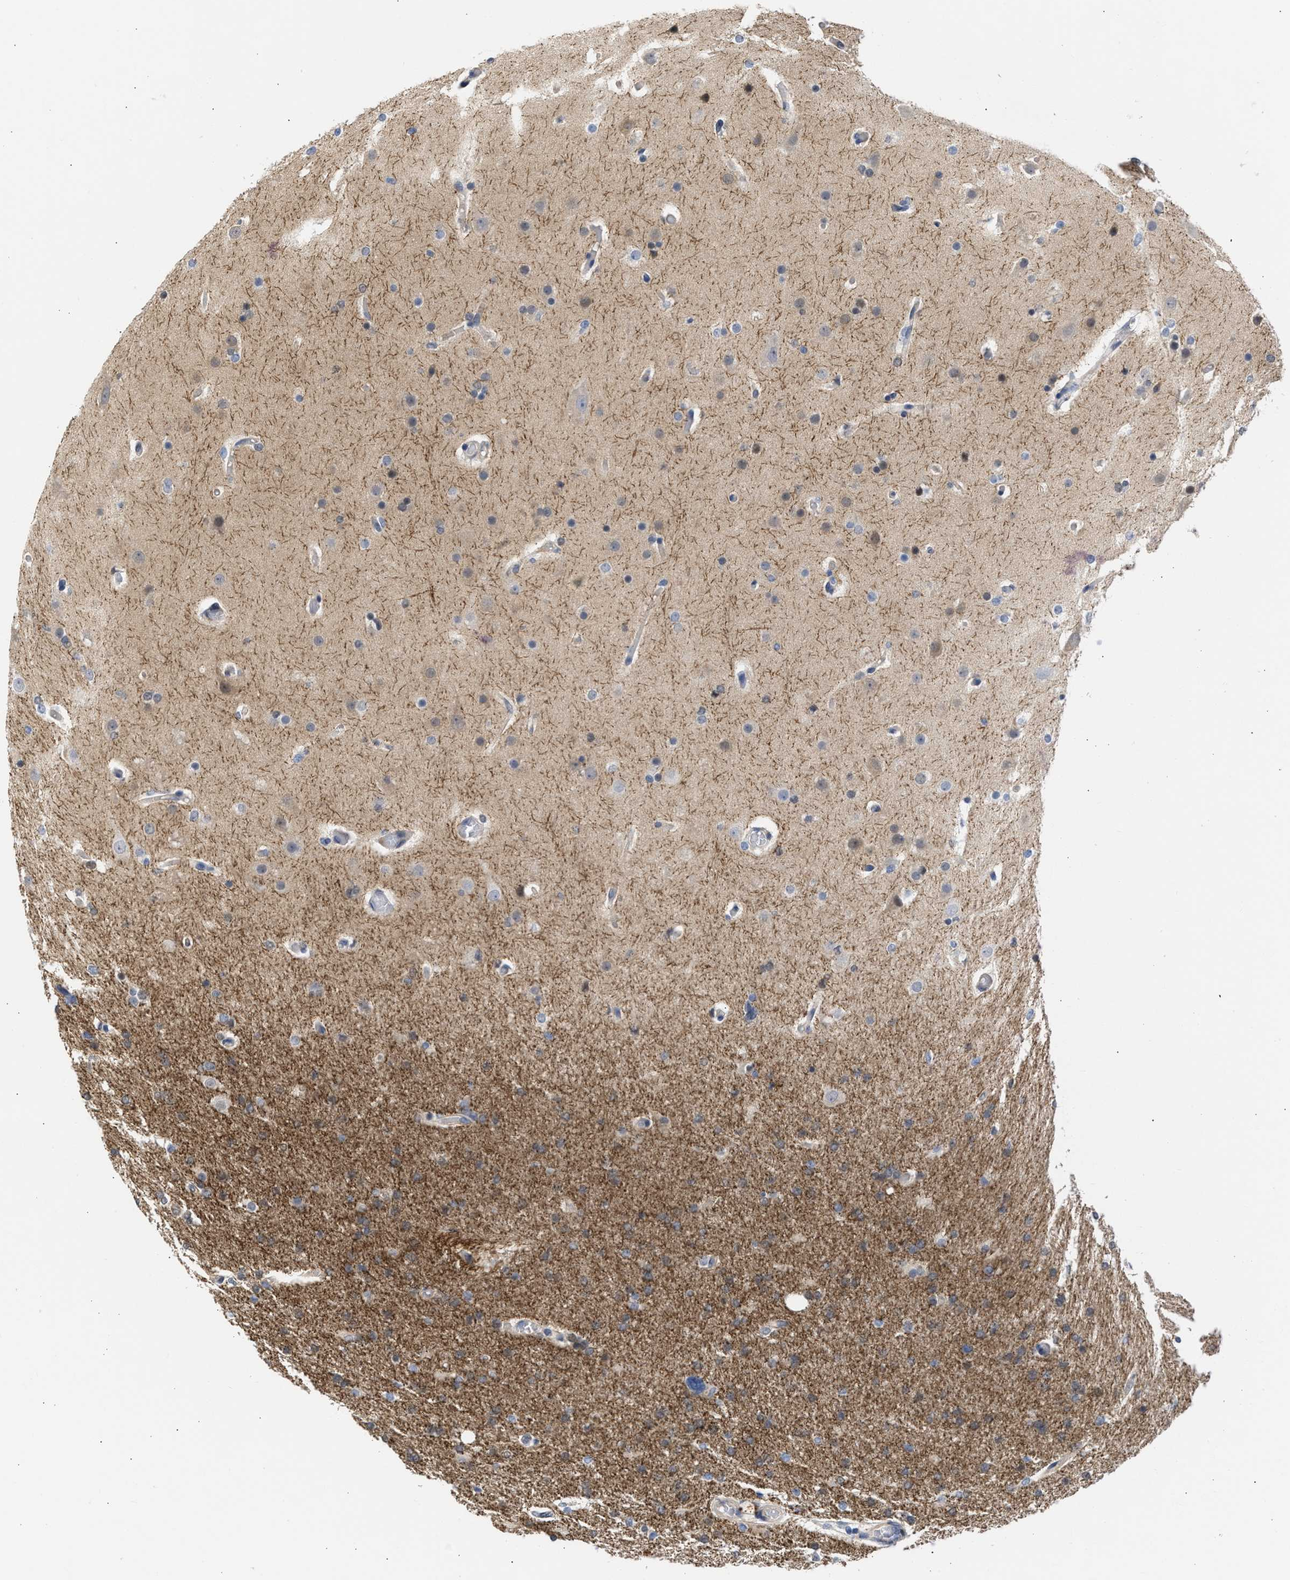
{"staining": {"intensity": "weak", "quantity": "<25%", "location": "nuclear"}, "tissue": "glioma", "cell_type": "Tumor cells", "image_type": "cancer", "snomed": [{"axis": "morphology", "description": "Glioma, malignant, High grade"}, {"axis": "topography", "description": "Cerebral cortex"}], "caption": "Immunohistochemistry of human glioma shows no staining in tumor cells.", "gene": "THRA", "patient": {"sex": "female", "age": 36}}